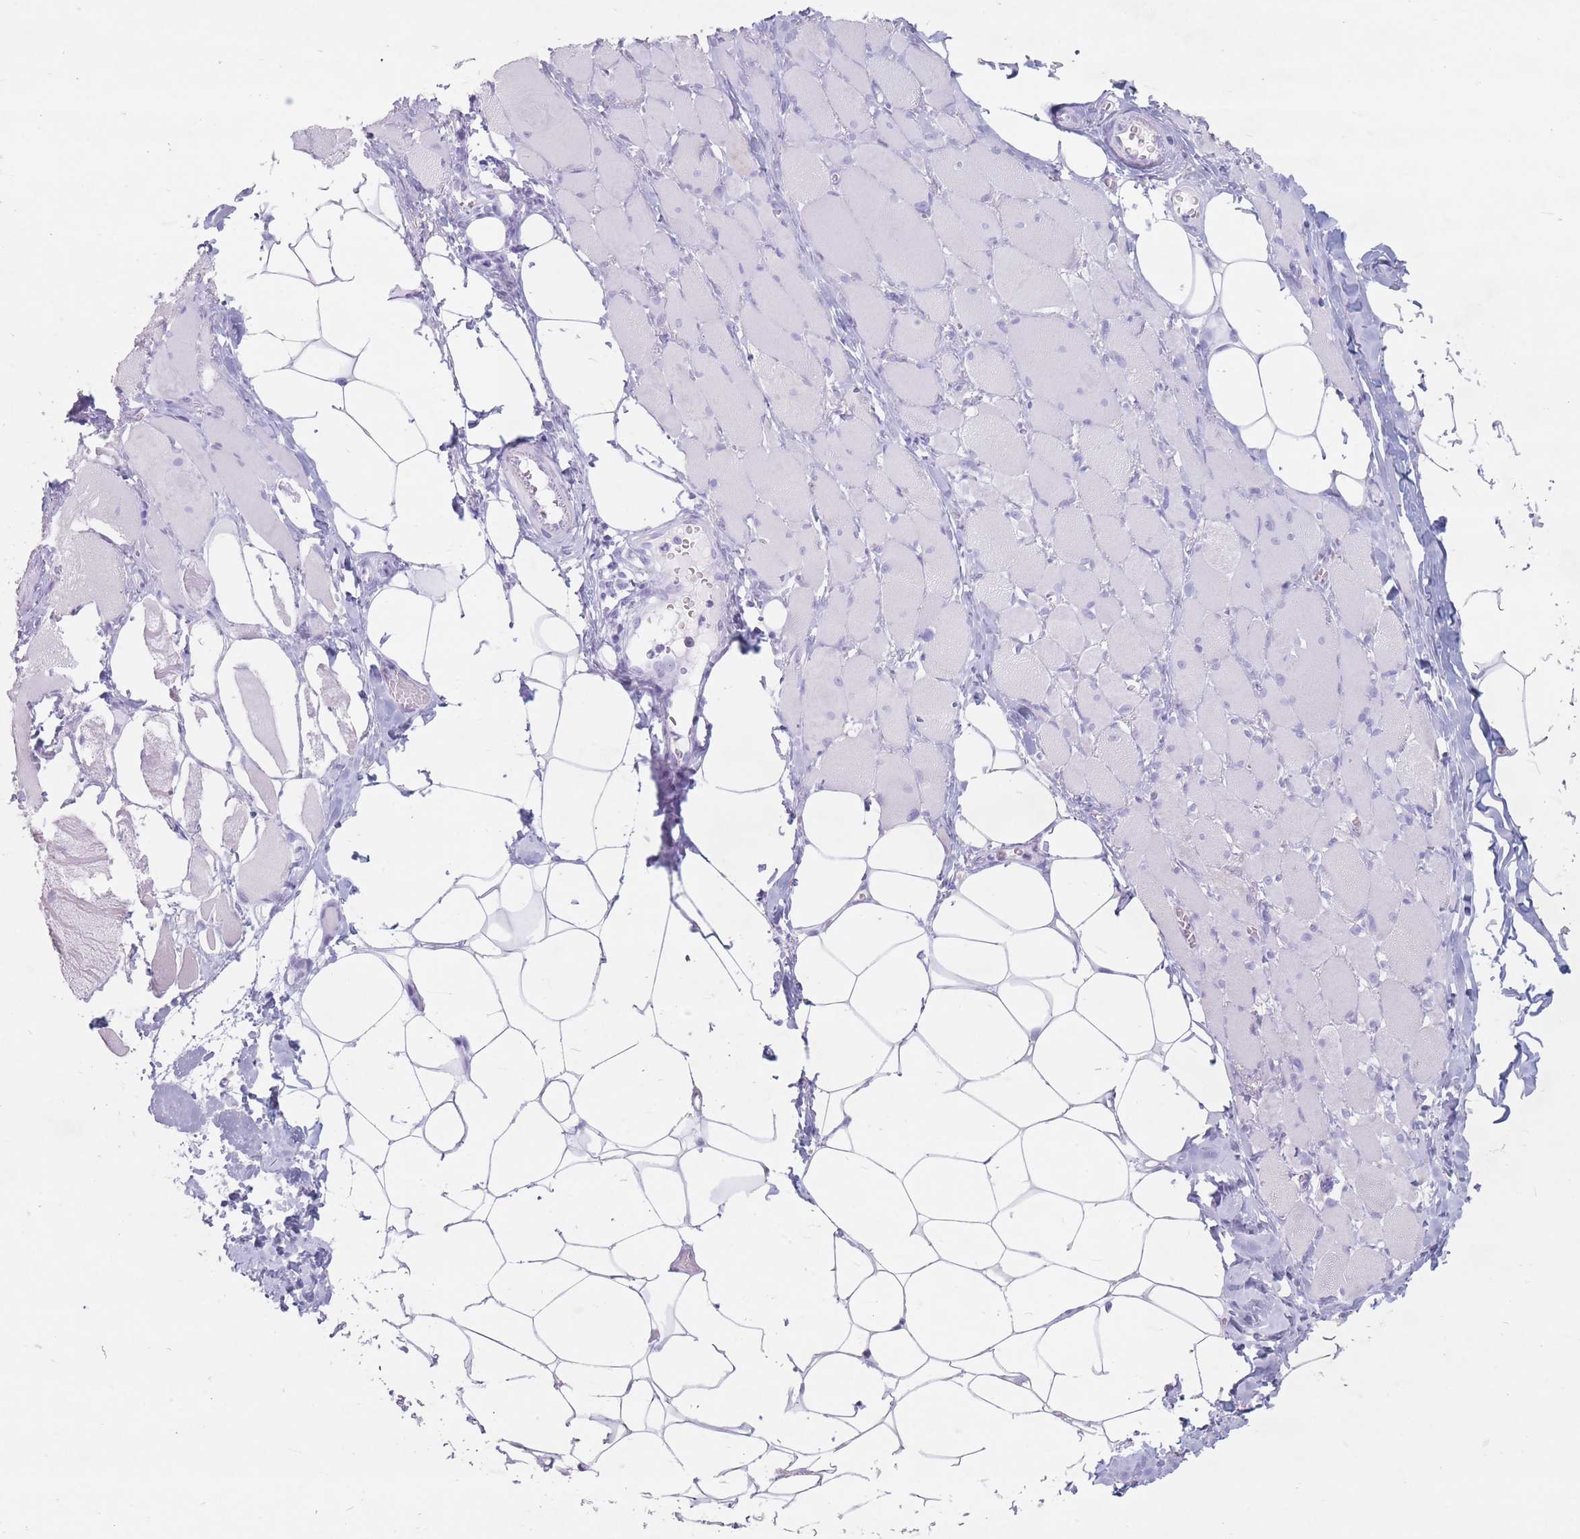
{"staining": {"intensity": "negative", "quantity": "none", "location": "none"}, "tissue": "skeletal muscle", "cell_type": "Myocytes", "image_type": "normal", "snomed": [{"axis": "morphology", "description": "Normal tissue, NOS"}, {"axis": "morphology", "description": "Basal cell carcinoma"}, {"axis": "topography", "description": "Skeletal muscle"}], "caption": "IHC of normal human skeletal muscle displays no expression in myocytes.", "gene": "ST3GAL5", "patient": {"sex": "female", "age": 64}}